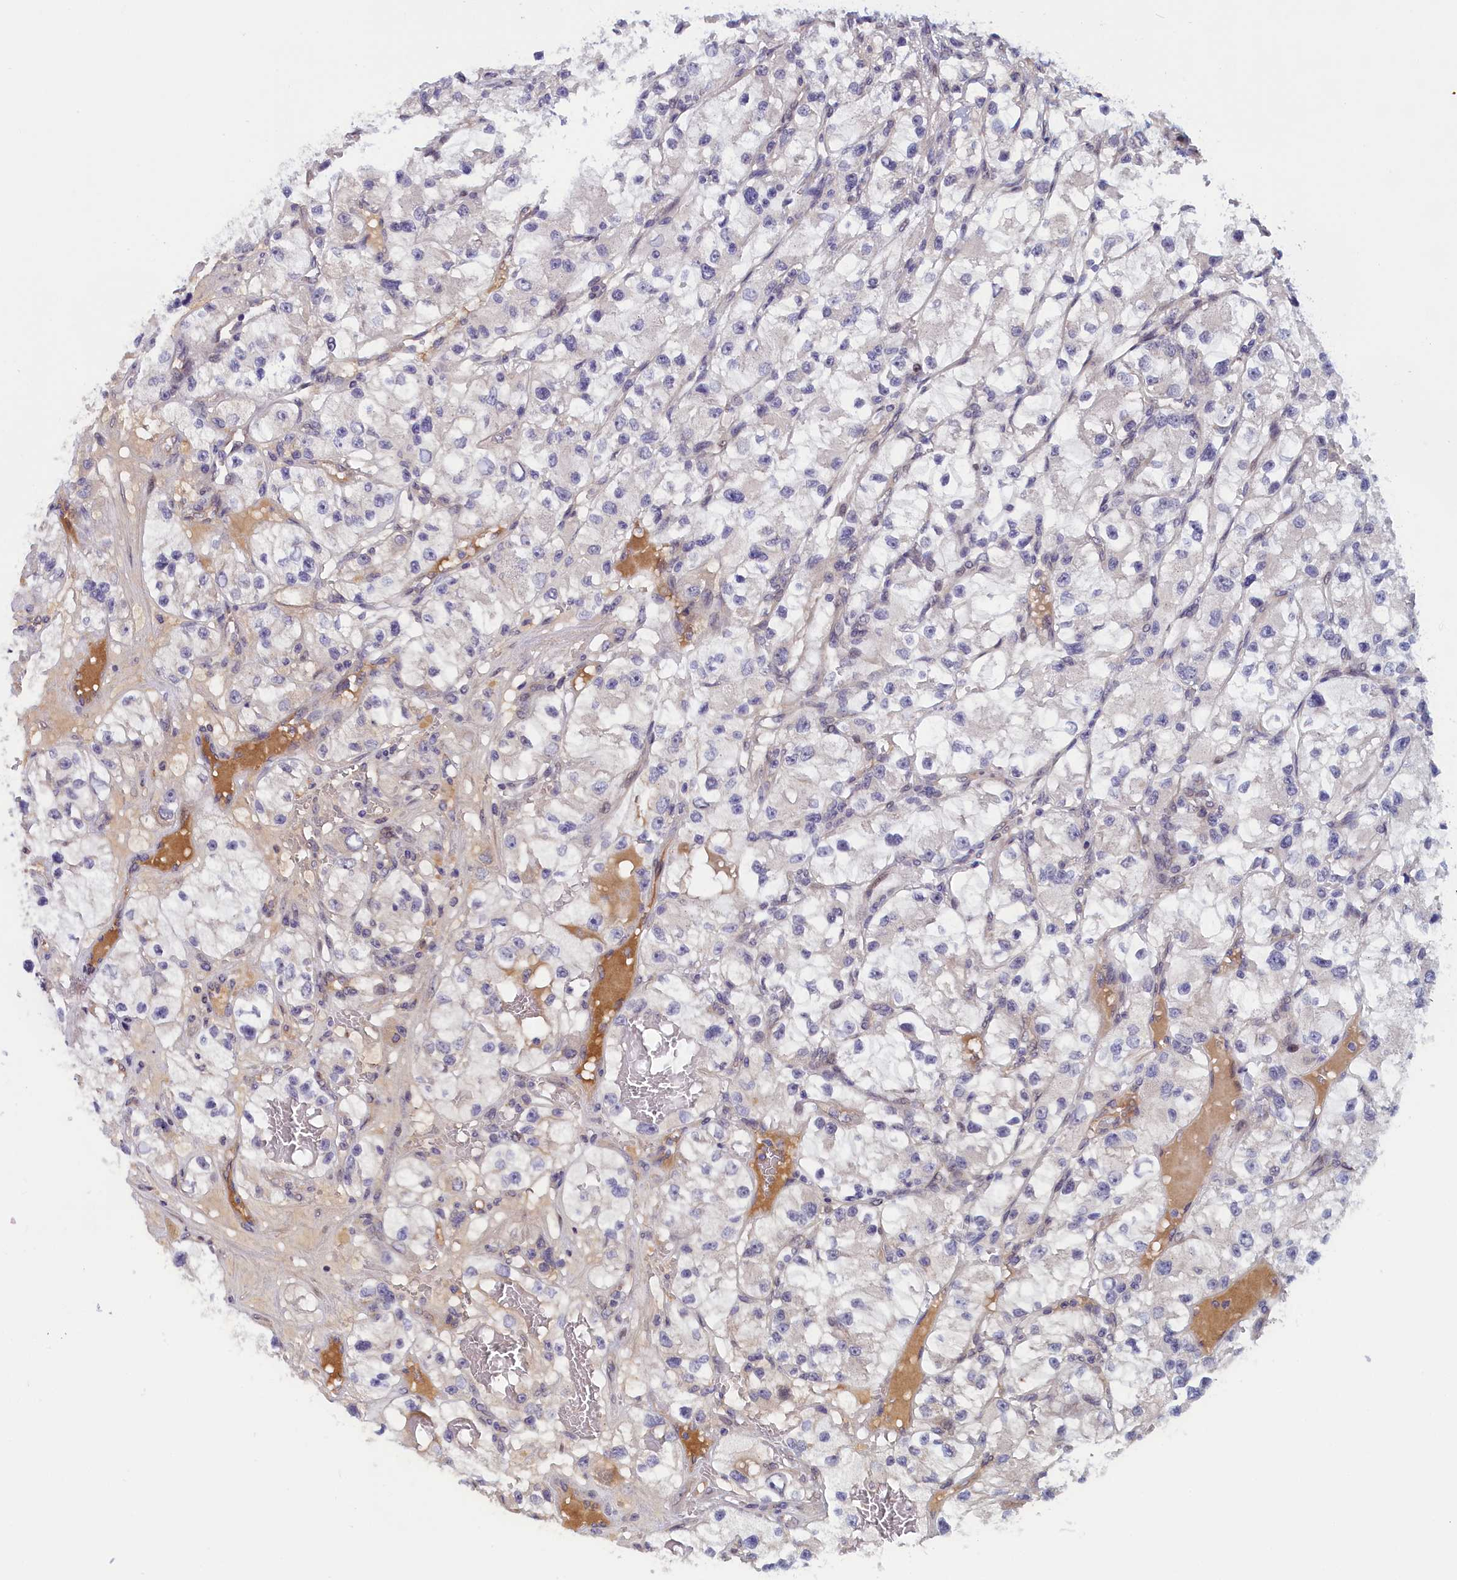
{"staining": {"intensity": "negative", "quantity": "none", "location": "none"}, "tissue": "renal cancer", "cell_type": "Tumor cells", "image_type": "cancer", "snomed": [{"axis": "morphology", "description": "Adenocarcinoma, NOS"}, {"axis": "topography", "description": "Kidney"}], "caption": "This is an immunohistochemistry micrograph of renal cancer. There is no staining in tumor cells.", "gene": "IGFALS", "patient": {"sex": "female", "age": 57}}